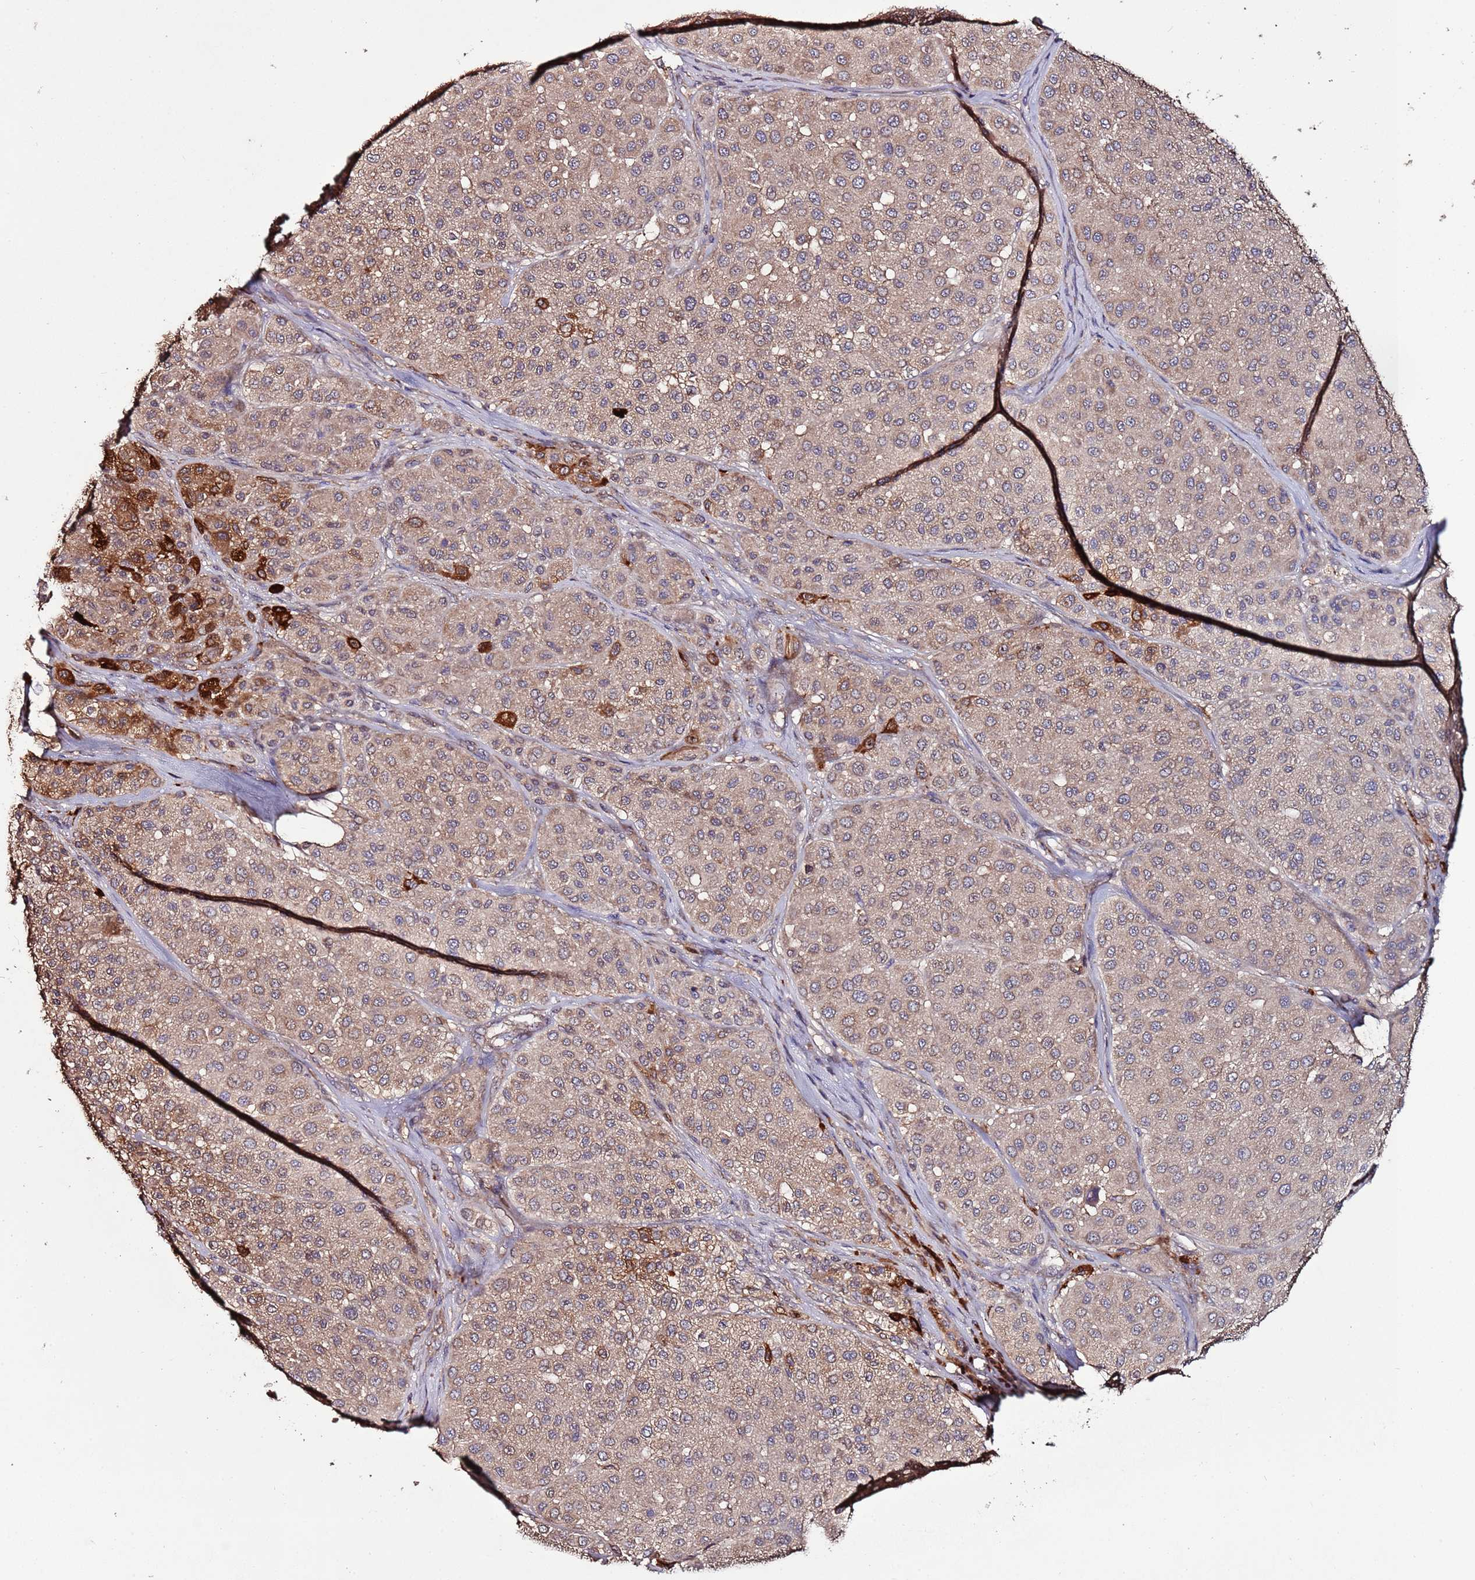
{"staining": {"intensity": "weak", "quantity": ">75%", "location": "cytoplasmic/membranous"}, "tissue": "melanoma", "cell_type": "Tumor cells", "image_type": "cancer", "snomed": [{"axis": "morphology", "description": "Malignant melanoma, Metastatic site"}, {"axis": "topography", "description": "Smooth muscle"}], "caption": "Protein analysis of melanoma tissue displays weak cytoplasmic/membranous expression in approximately >75% of tumor cells. (DAB IHC with brightfield microscopy, high magnification).", "gene": "RPS15A", "patient": {"sex": "male", "age": 41}}